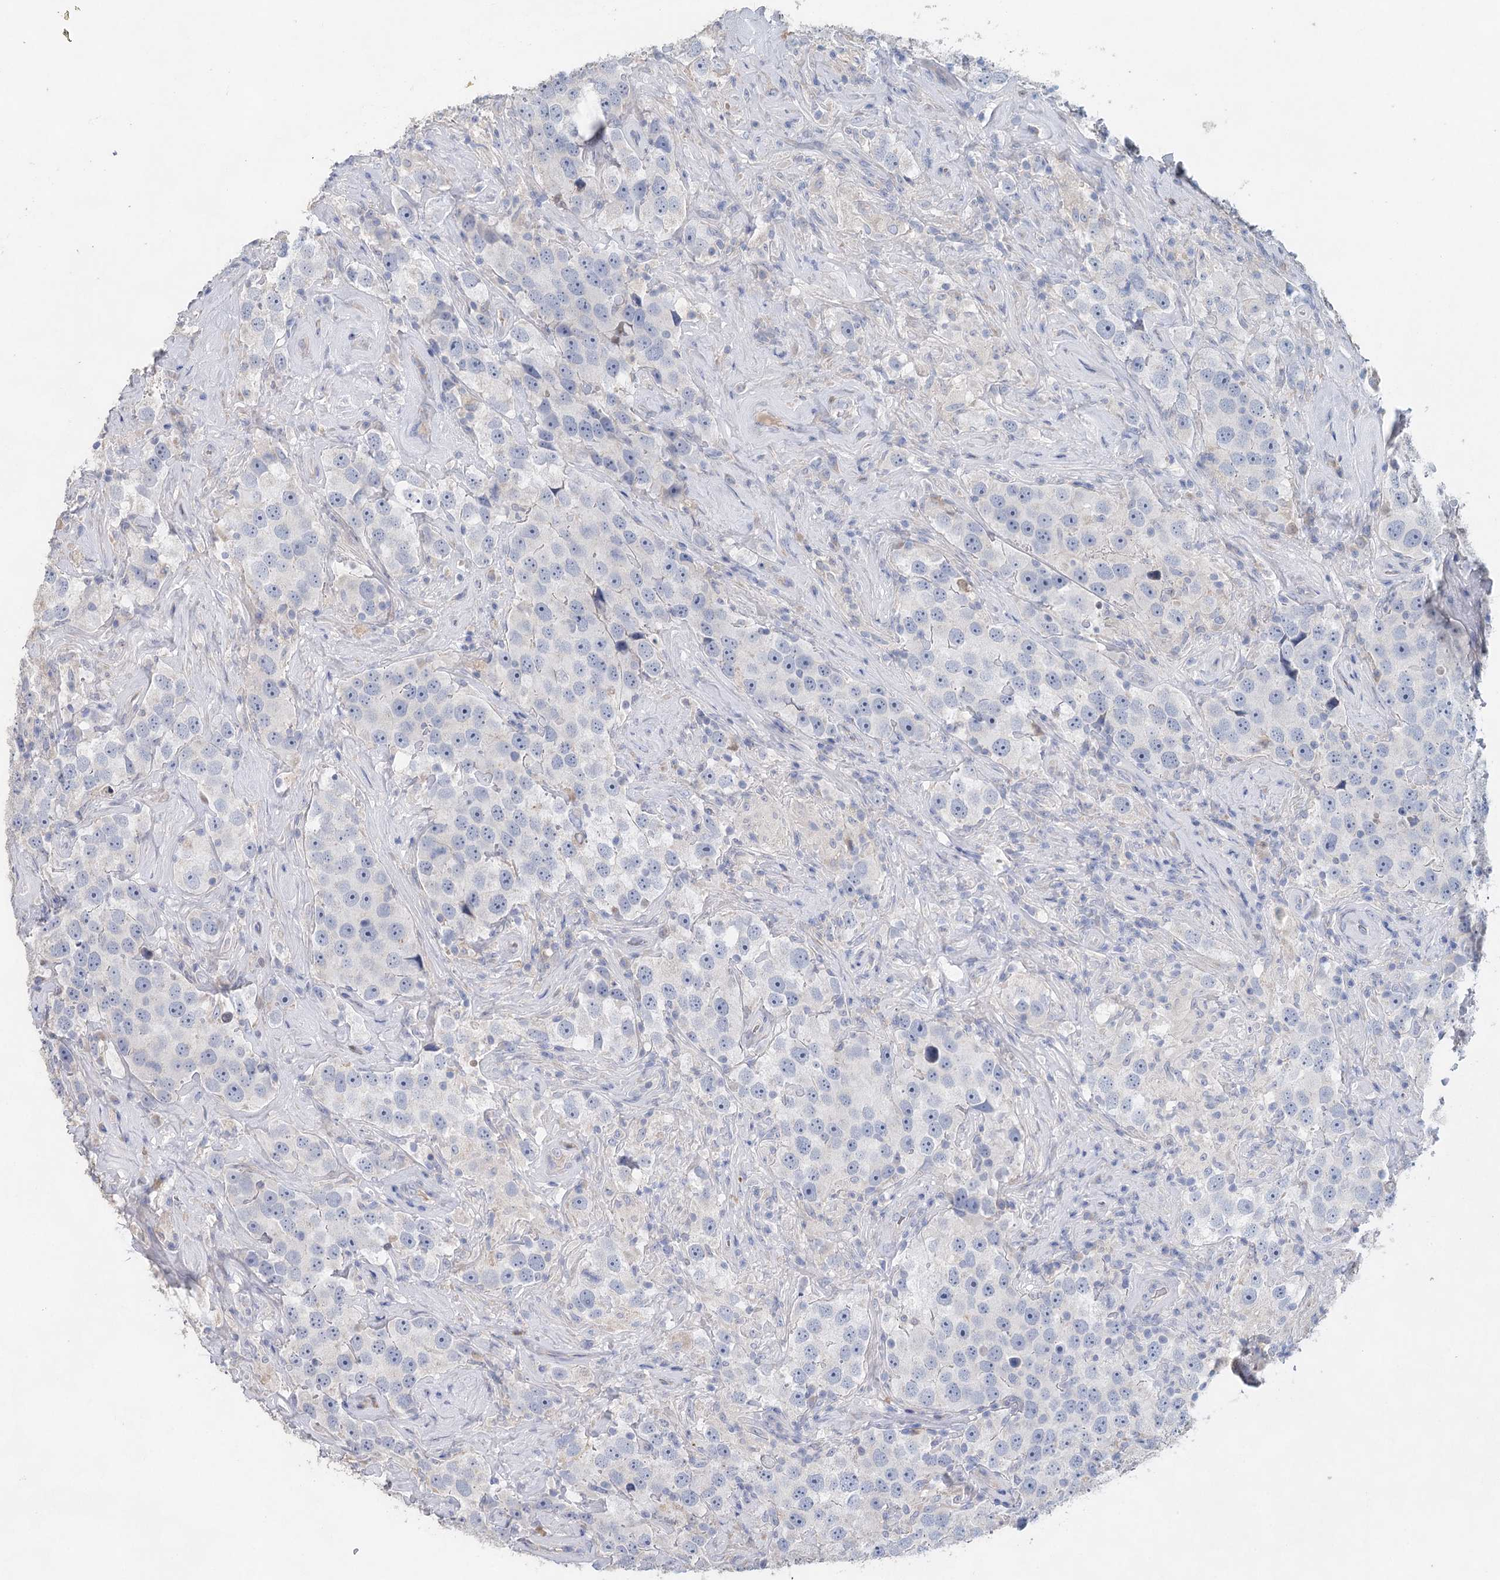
{"staining": {"intensity": "negative", "quantity": "none", "location": "none"}, "tissue": "testis cancer", "cell_type": "Tumor cells", "image_type": "cancer", "snomed": [{"axis": "morphology", "description": "Seminoma, NOS"}, {"axis": "topography", "description": "Testis"}], "caption": "Micrograph shows no significant protein expression in tumor cells of testis cancer (seminoma).", "gene": "MYL6B", "patient": {"sex": "male", "age": 49}}